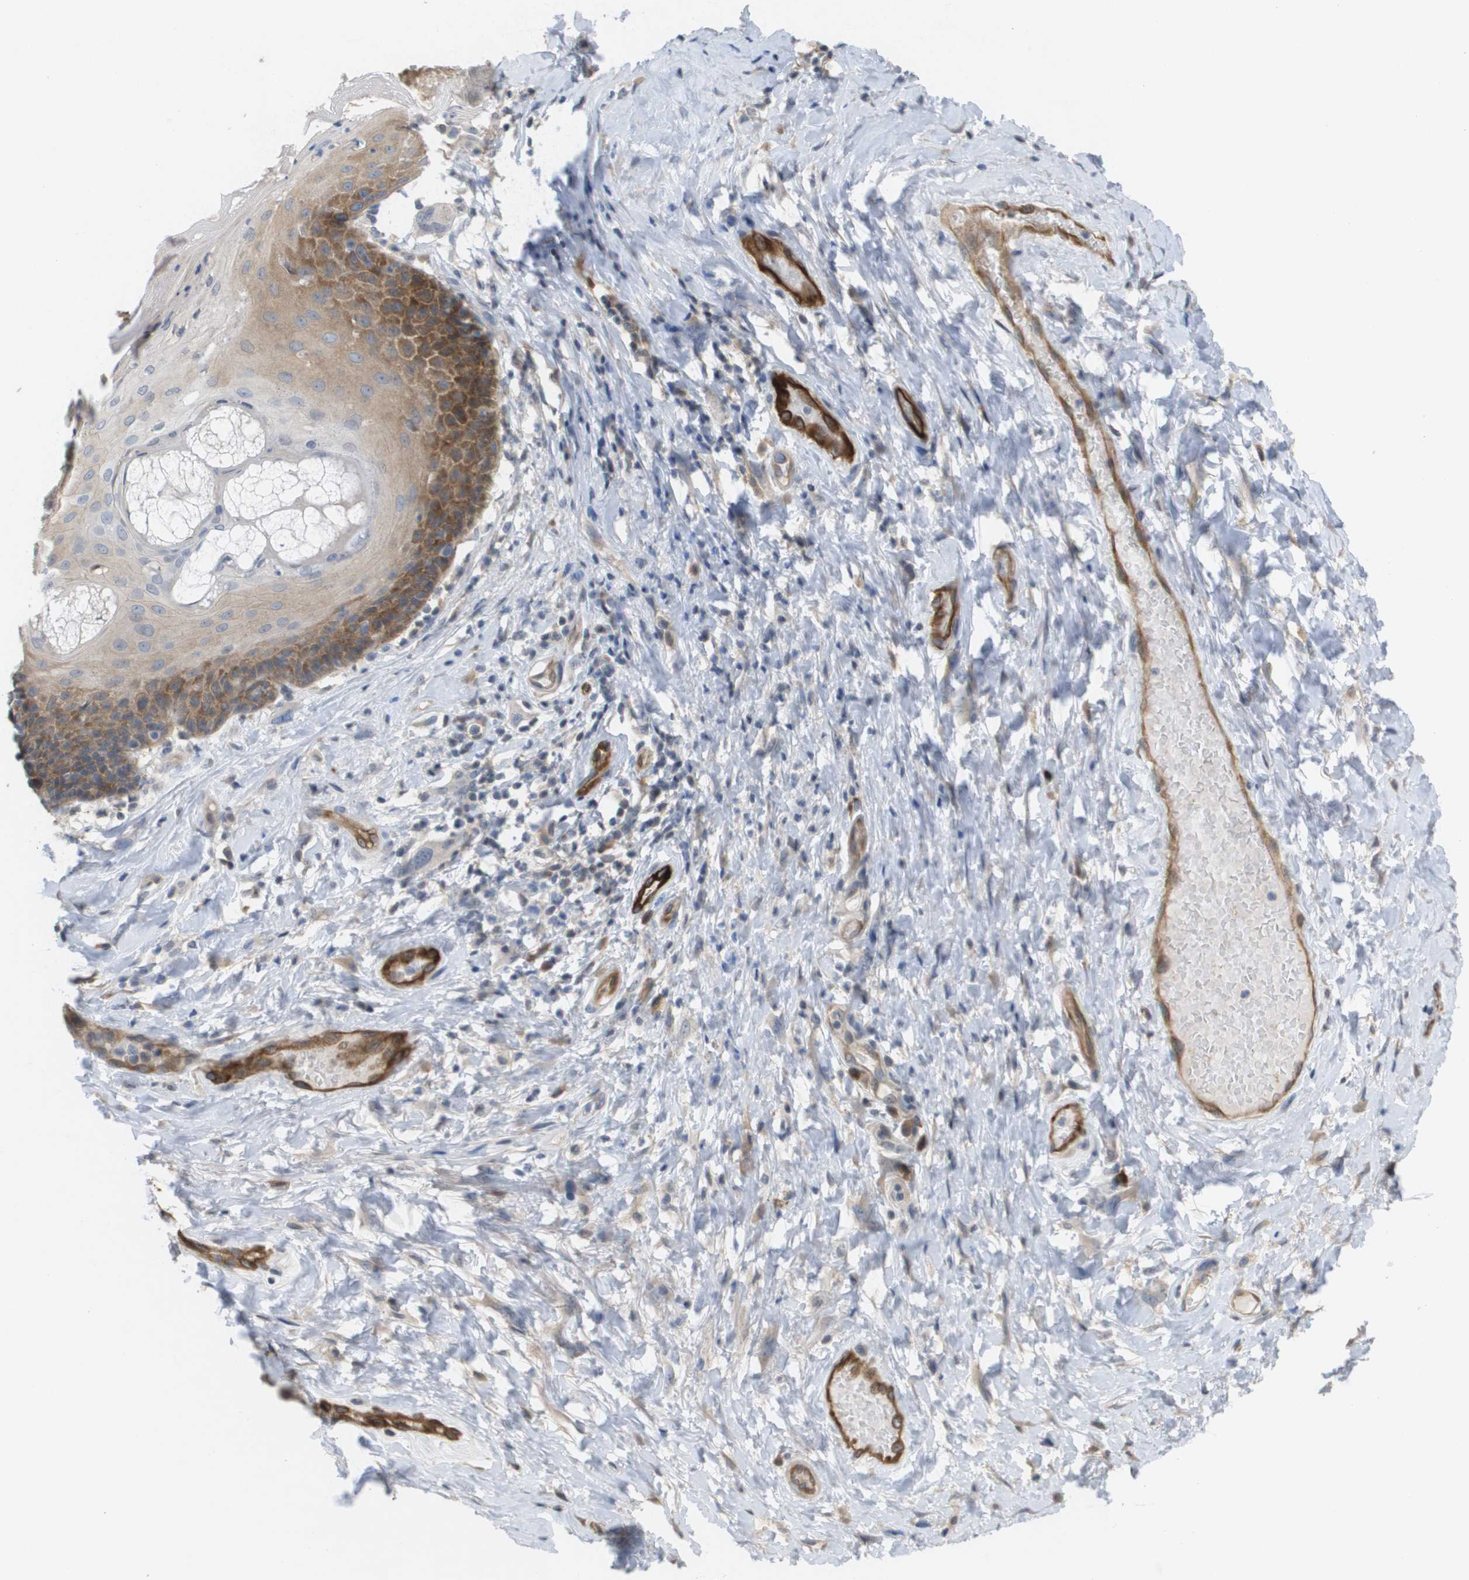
{"staining": {"intensity": "moderate", "quantity": ">75%", "location": "cytoplasmic/membranous"}, "tissue": "skin", "cell_type": "Epidermal cells", "image_type": "normal", "snomed": [{"axis": "morphology", "description": "Normal tissue, NOS"}, {"axis": "topography", "description": "Anal"}], "caption": "Epidermal cells exhibit medium levels of moderate cytoplasmic/membranous expression in approximately >75% of cells in unremarkable human skin.", "gene": "MARCHF8", "patient": {"sex": "male", "age": 69}}